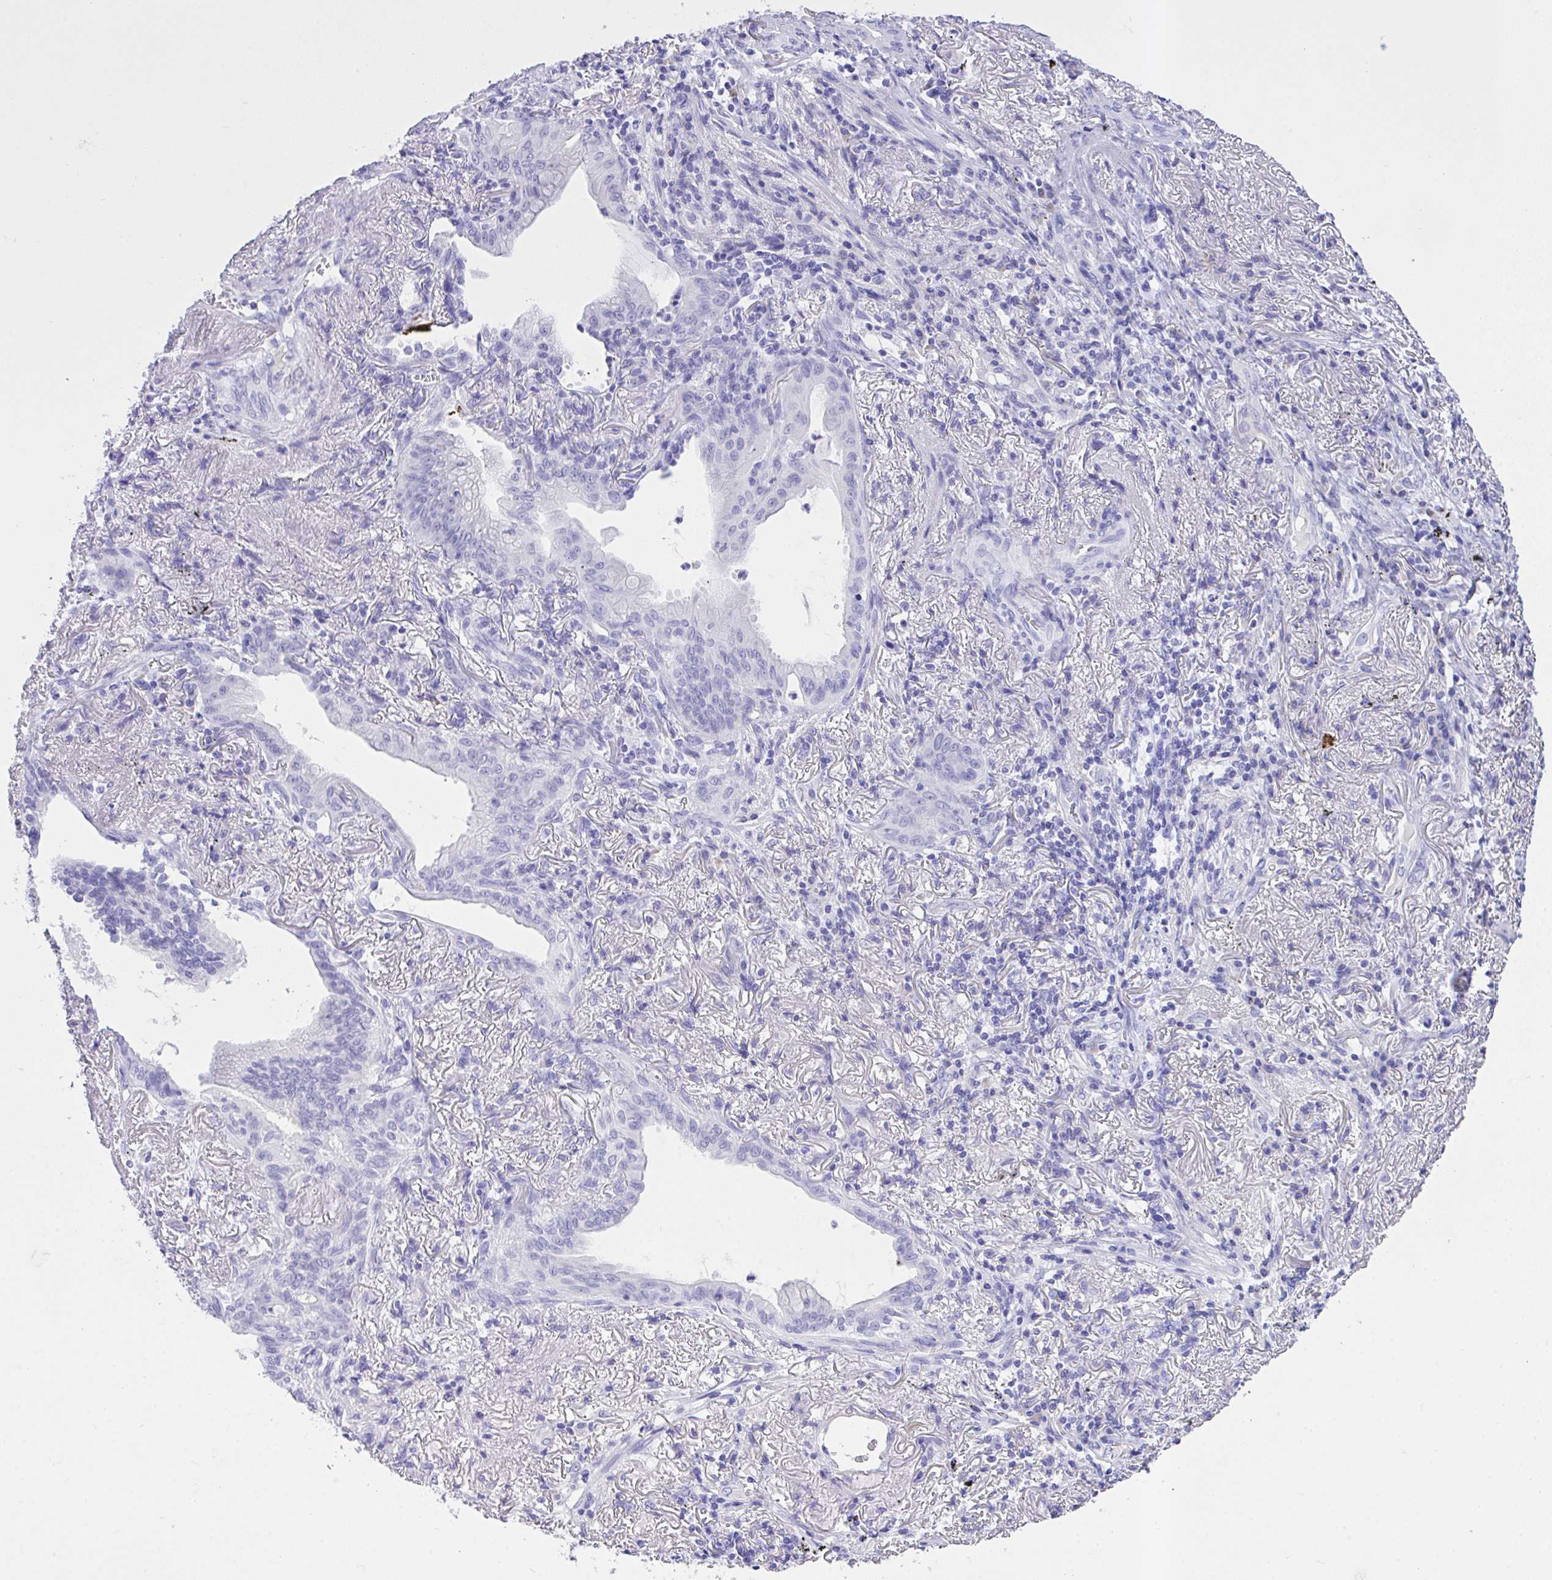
{"staining": {"intensity": "negative", "quantity": "none", "location": "none"}, "tissue": "lung cancer", "cell_type": "Tumor cells", "image_type": "cancer", "snomed": [{"axis": "morphology", "description": "Adenocarcinoma, NOS"}, {"axis": "topography", "description": "Lung"}], "caption": "IHC image of human lung adenocarcinoma stained for a protein (brown), which demonstrates no staining in tumor cells.", "gene": "AKR1D1", "patient": {"sex": "male", "age": 77}}